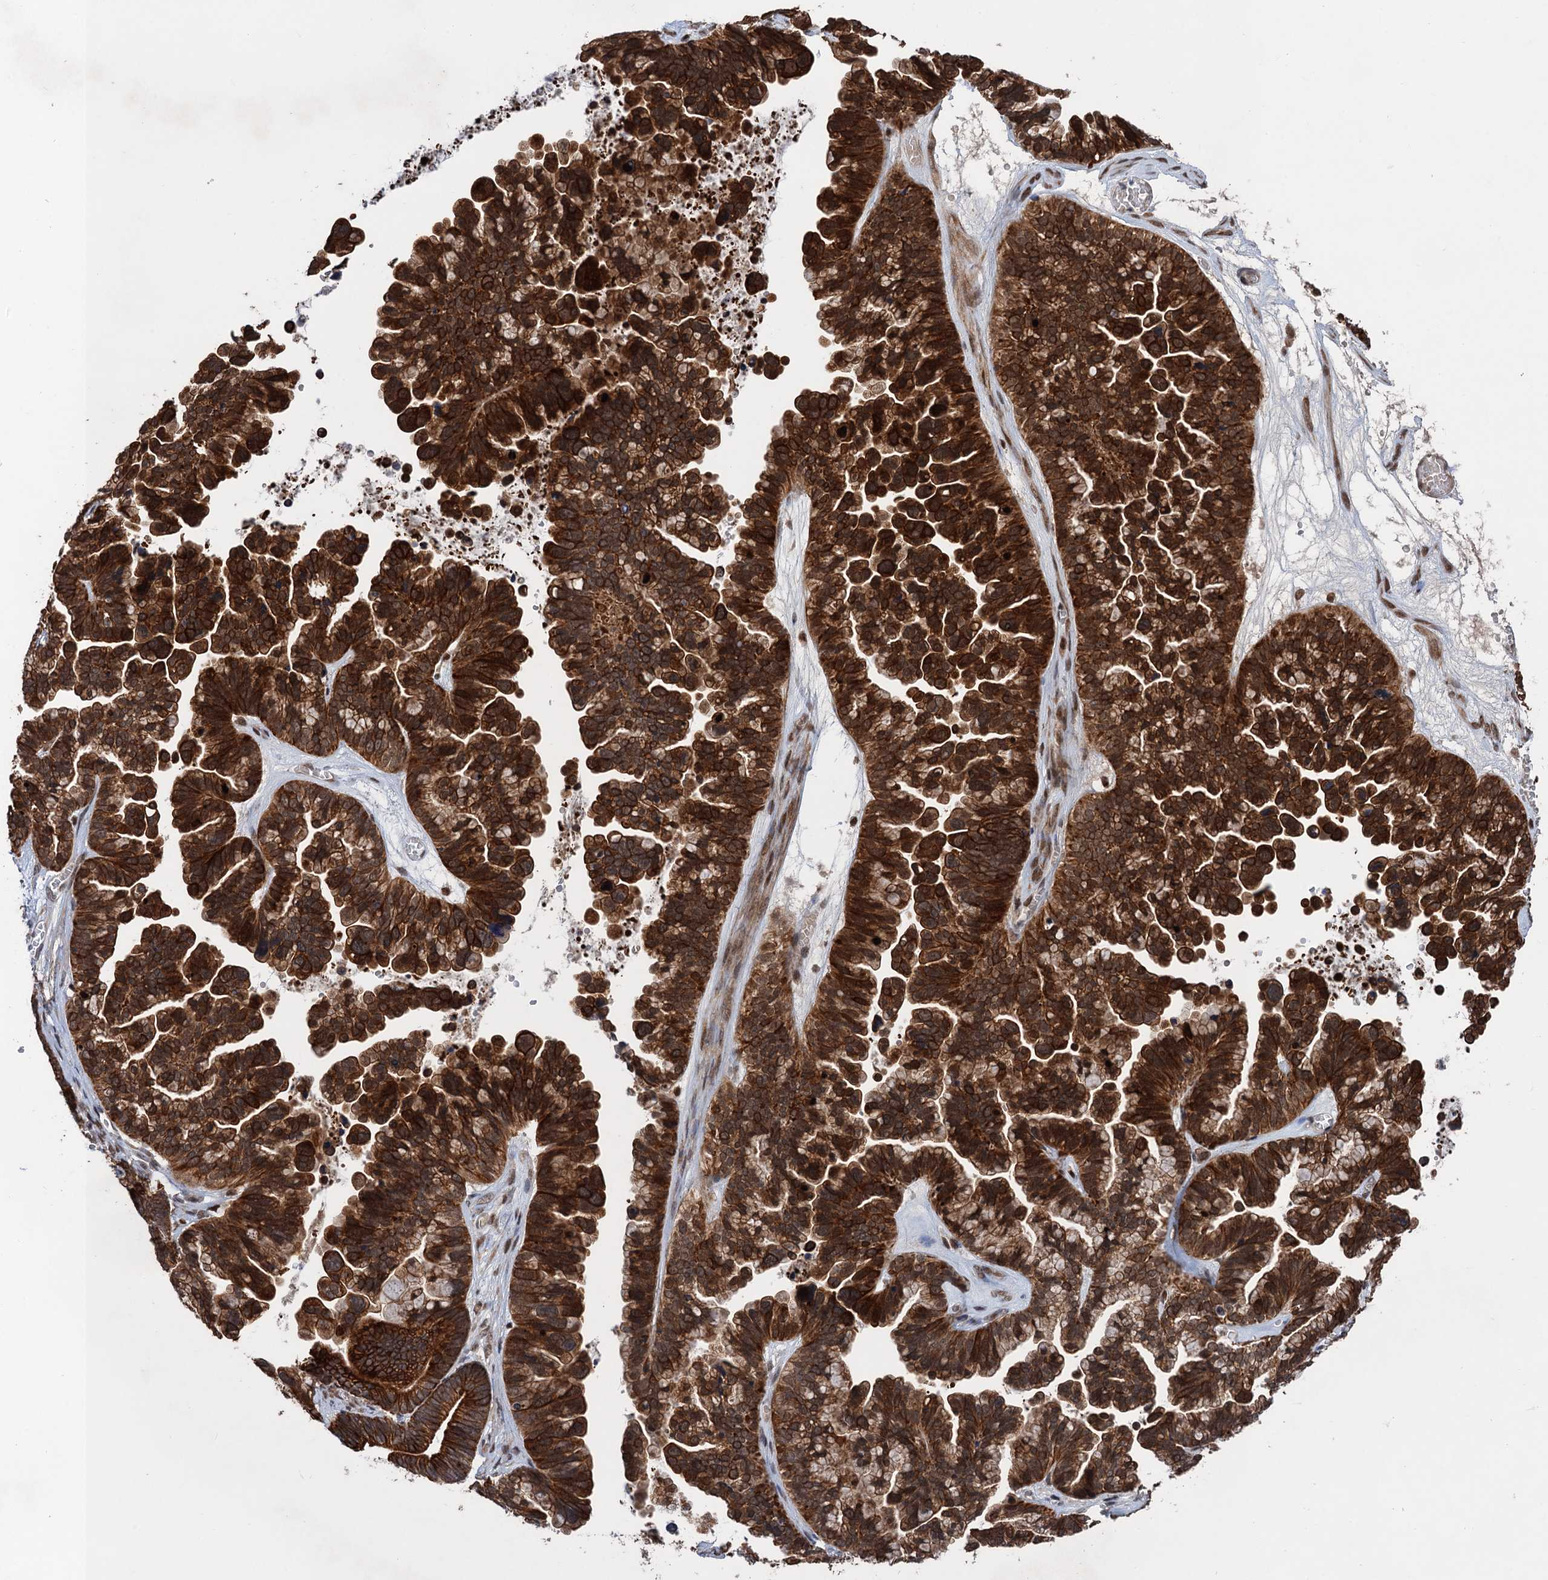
{"staining": {"intensity": "strong", "quantity": ">75%", "location": "cytoplasmic/membranous"}, "tissue": "ovarian cancer", "cell_type": "Tumor cells", "image_type": "cancer", "snomed": [{"axis": "morphology", "description": "Cystadenocarcinoma, serous, NOS"}, {"axis": "topography", "description": "Ovary"}], "caption": "Immunohistochemical staining of ovarian serous cystadenocarcinoma exhibits high levels of strong cytoplasmic/membranous protein staining in about >75% of tumor cells. The staining was performed using DAB to visualize the protein expression in brown, while the nuclei were stained in blue with hematoxylin (Magnification: 20x).", "gene": "TTC31", "patient": {"sex": "female", "age": 56}}